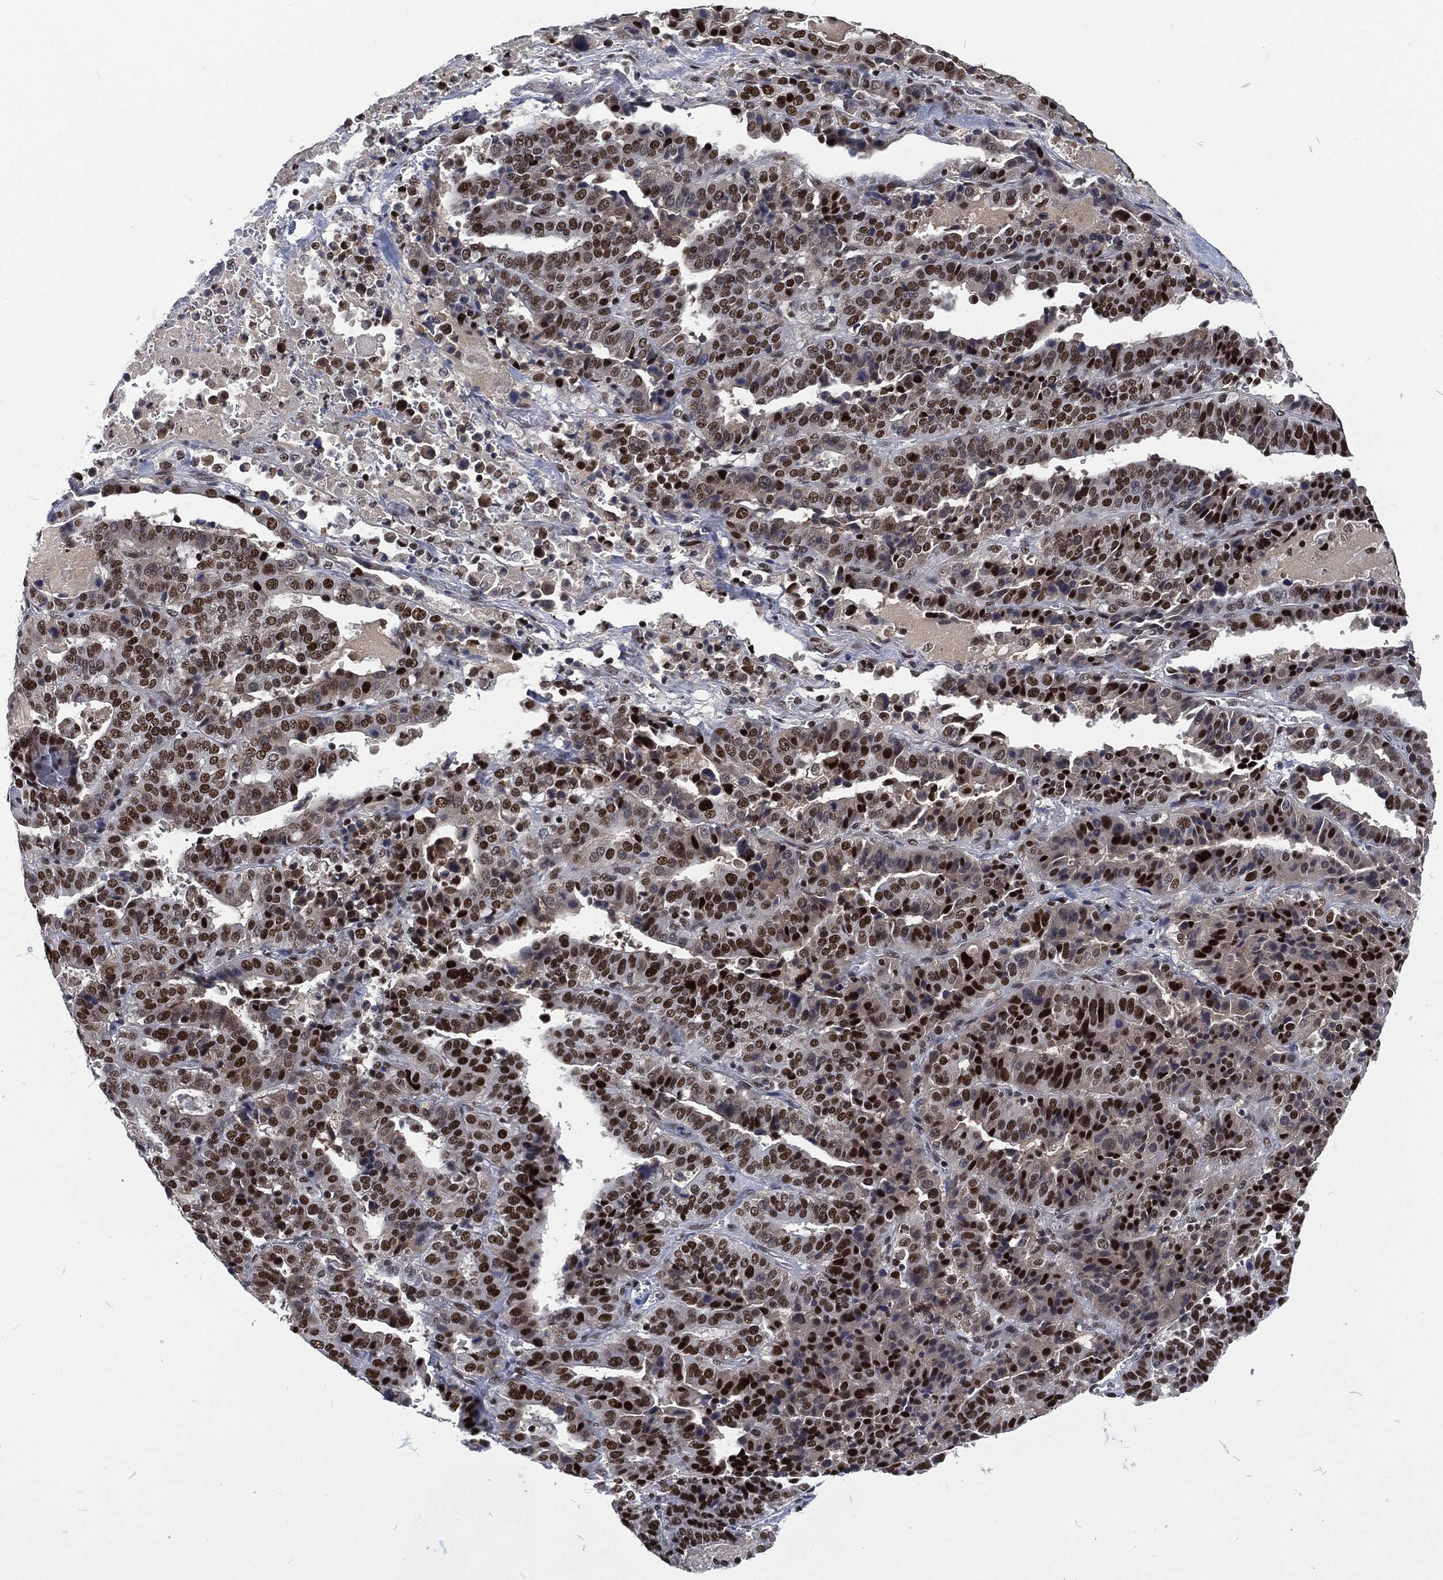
{"staining": {"intensity": "strong", "quantity": "25%-75%", "location": "nuclear"}, "tissue": "stomach cancer", "cell_type": "Tumor cells", "image_type": "cancer", "snomed": [{"axis": "morphology", "description": "Adenocarcinoma, NOS"}, {"axis": "topography", "description": "Stomach"}], "caption": "Stomach cancer stained with a brown dye shows strong nuclear positive staining in approximately 25%-75% of tumor cells.", "gene": "DCPS", "patient": {"sex": "male", "age": 48}}